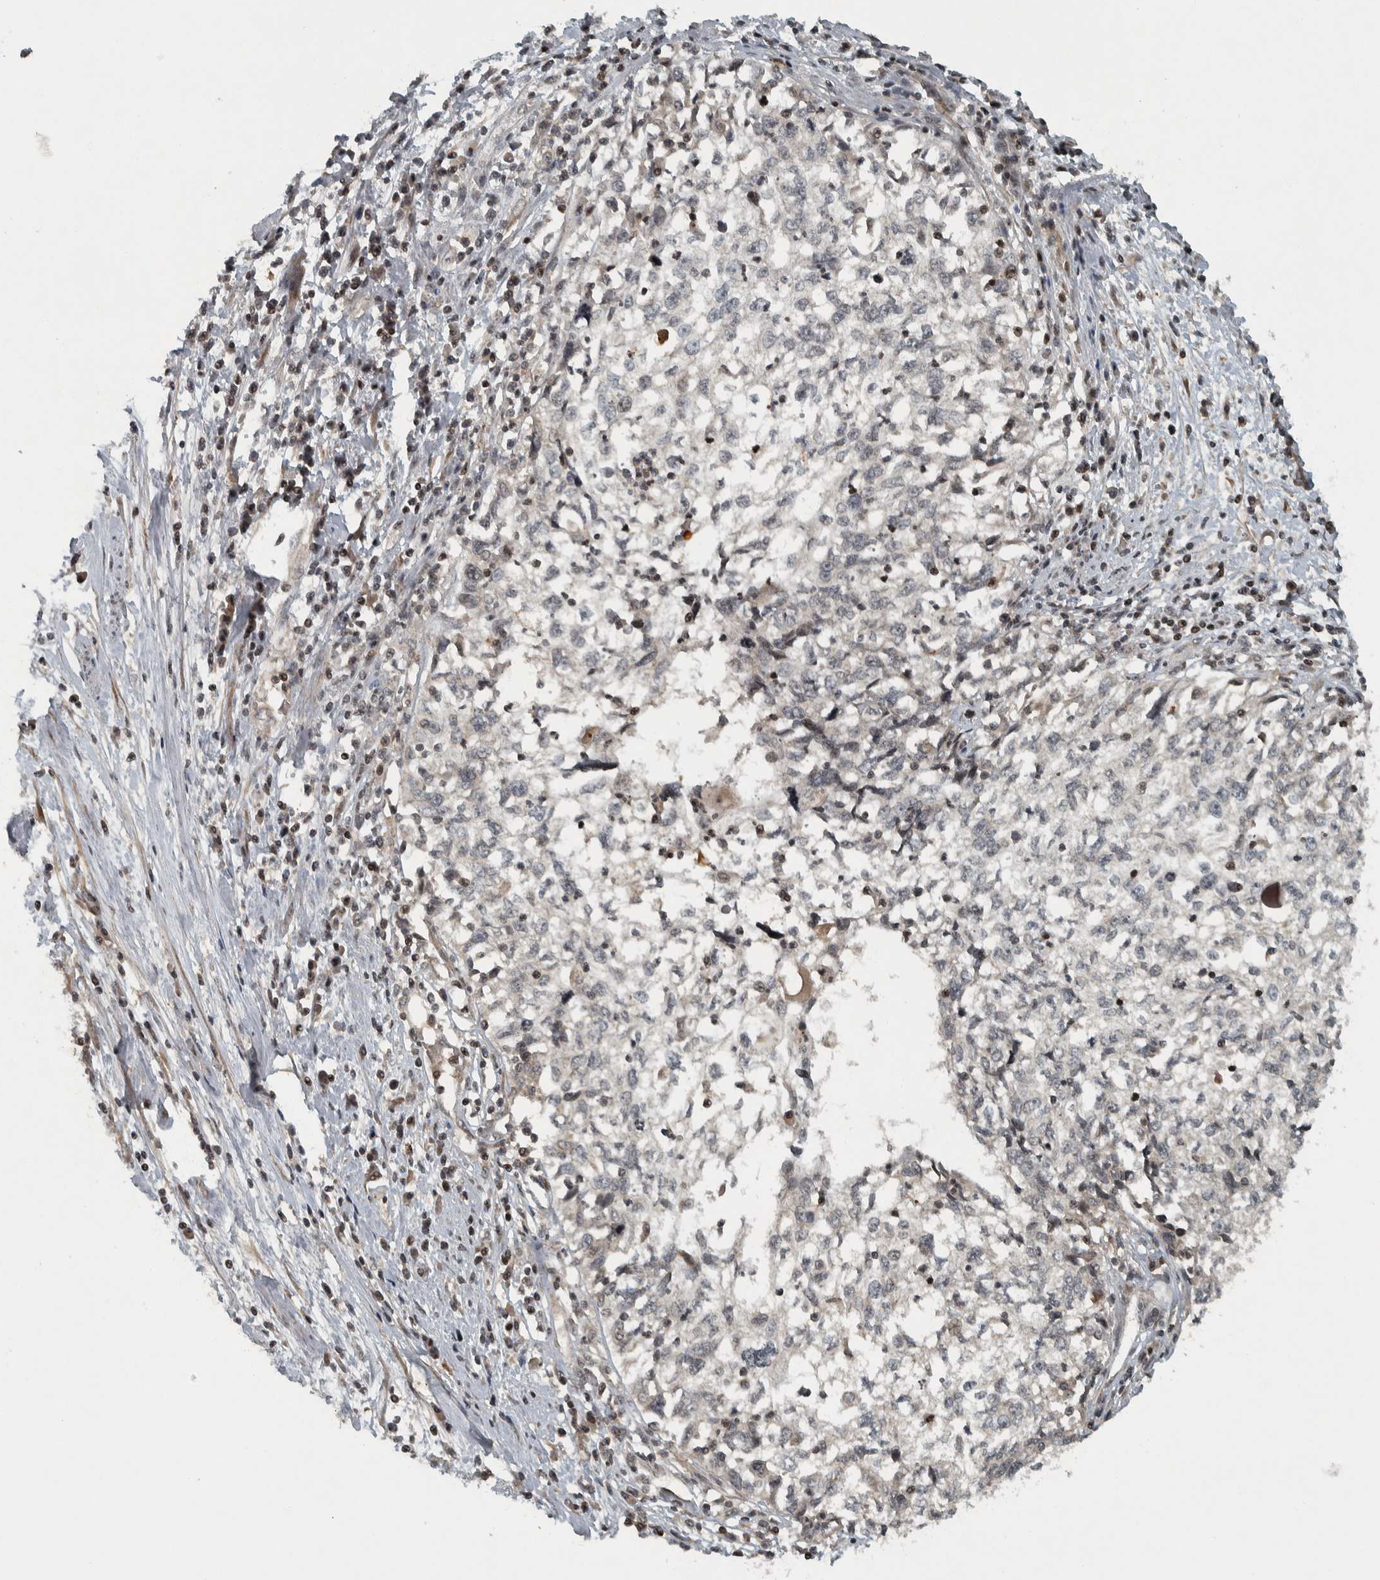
{"staining": {"intensity": "negative", "quantity": "none", "location": "none"}, "tissue": "cervical cancer", "cell_type": "Tumor cells", "image_type": "cancer", "snomed": [{"axis": "morphology", "description": "Squamous cell carcinoma, NOS"}, {"axis": "topography", "description": "Cervix"}], "caption": "IHC of human cervical squamous cell carcinoma exhibits no expression in tumor cells.", "gene": "KIFAP3", "patient": {"sex": "female", "age": 57}}